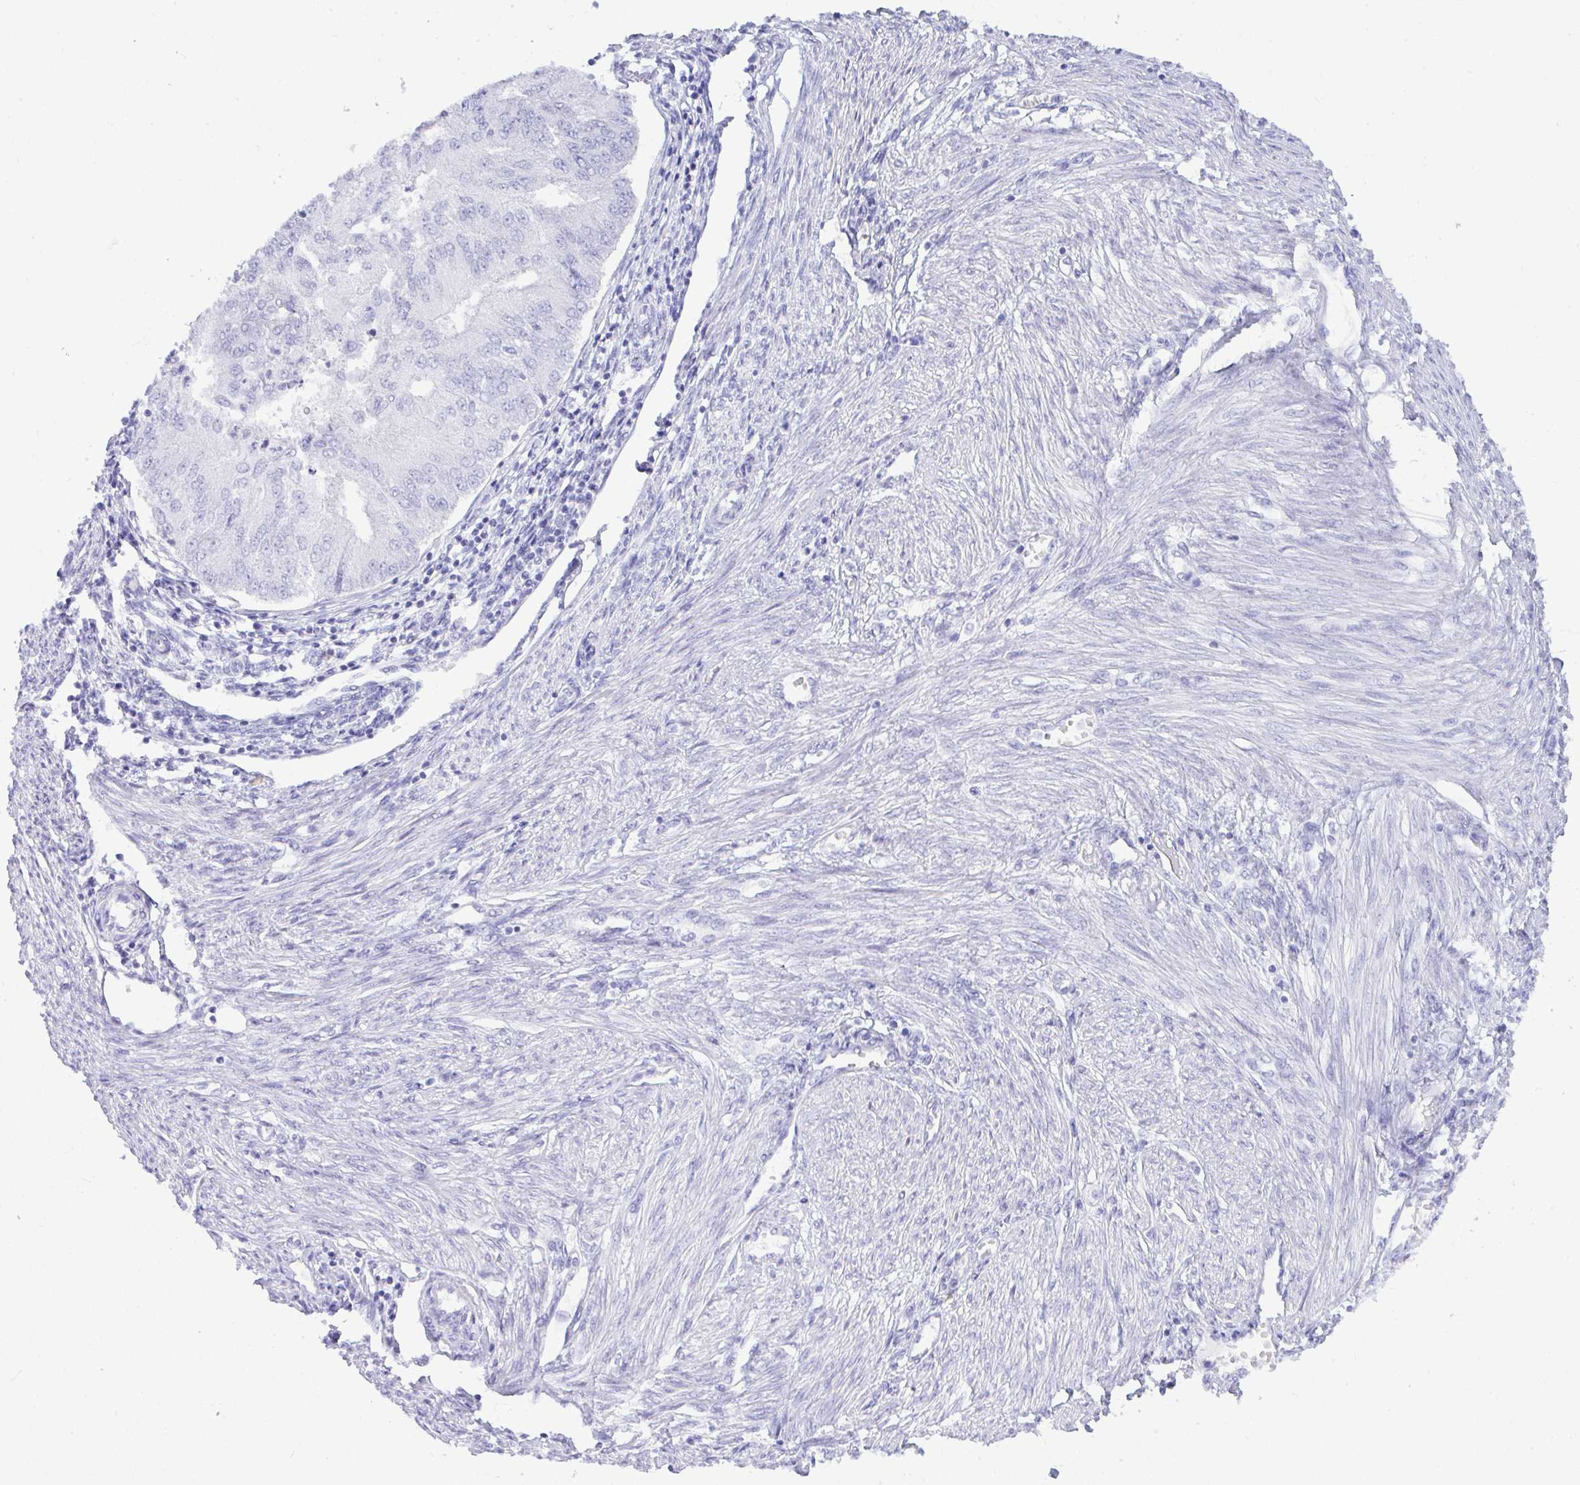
{"staining": {"intensity": "negative", "quantity": "none", "location": "none"}, "tissue": "endometrial cancer", "cell_type": "Tumor cells", "image_type": "cancer", "snomed": [{"axis": "morphology", "description": "Adenocarcinoma, NOS"}, {"axis": "topography", "description": "Endometrium"}], "caption": "There is no significant staining in tumor cells of endometrial adenocarcinoma.", "gene": "SEL1L2", "patient": {"sex": "female", "age": 50}}